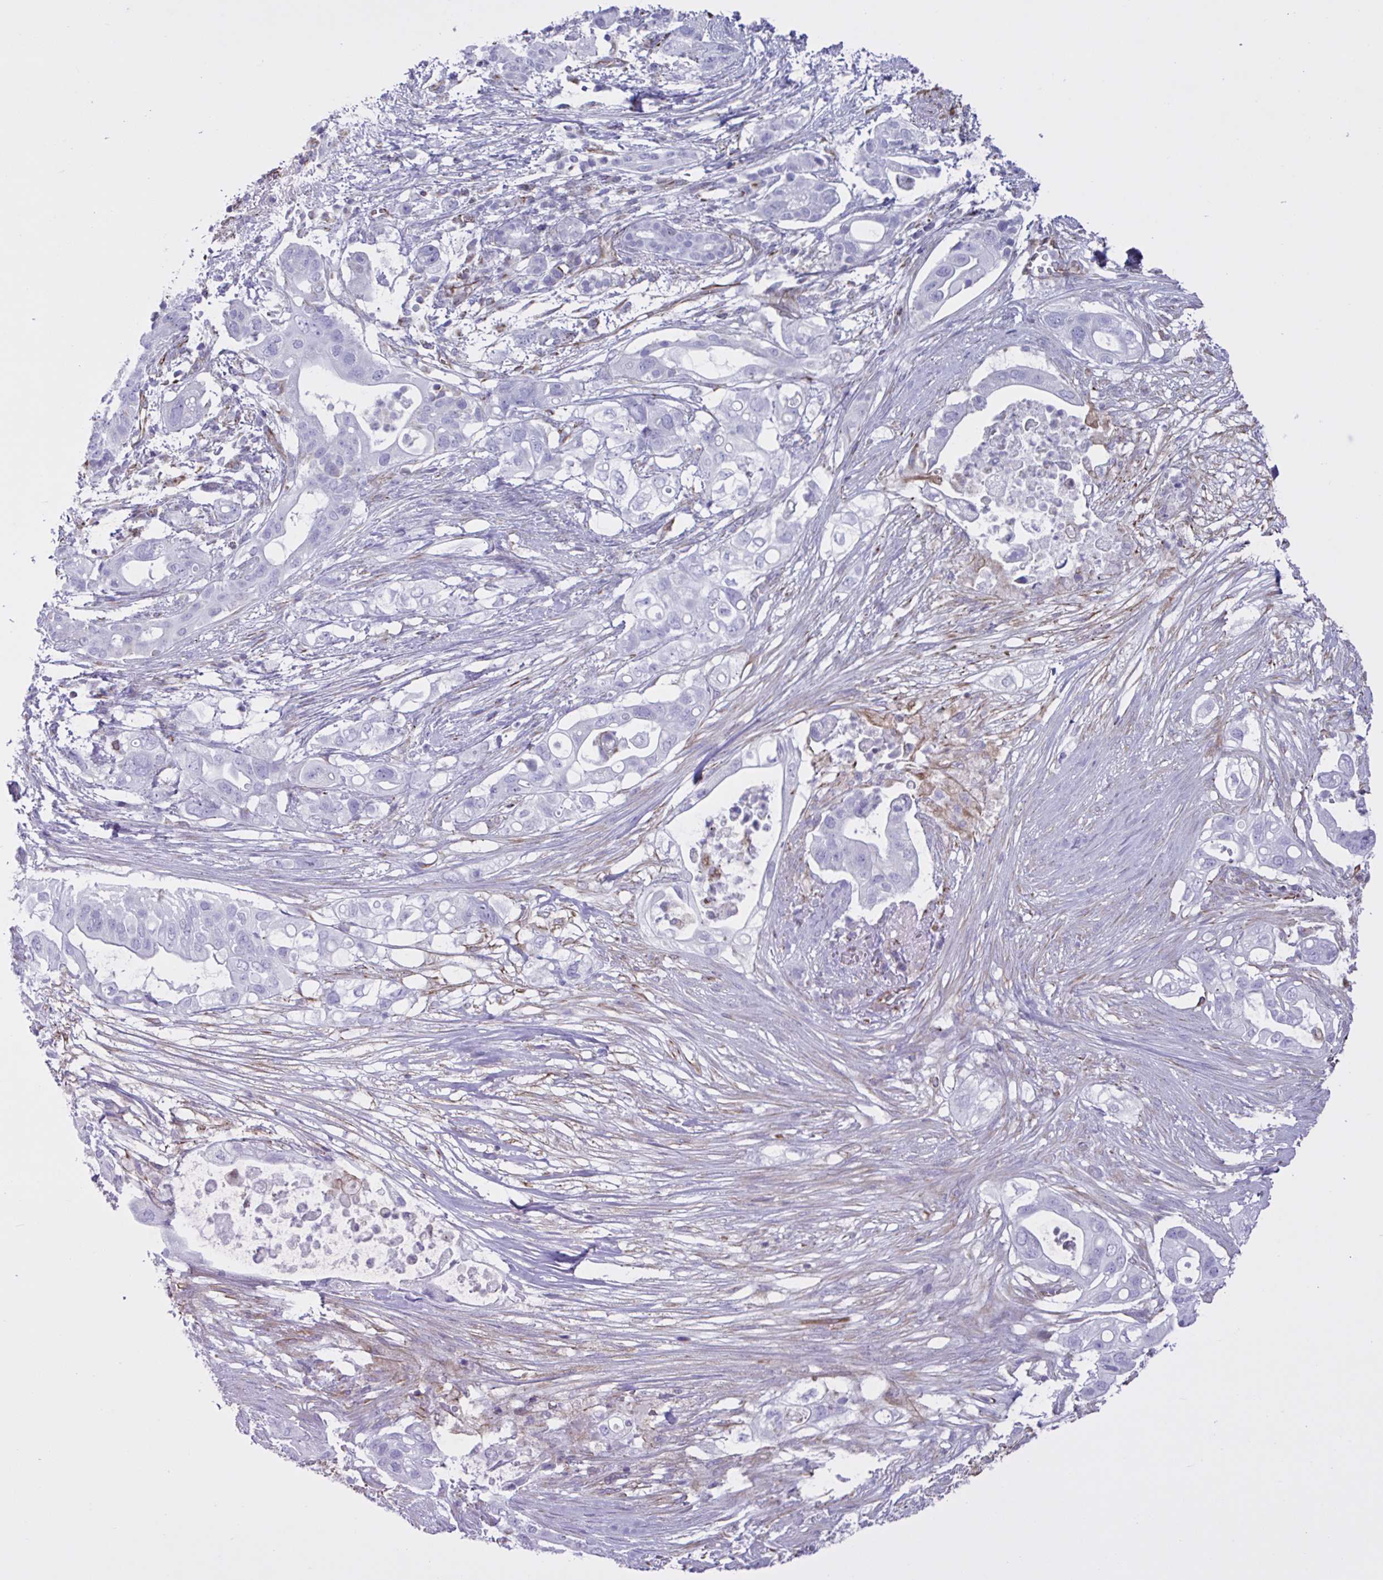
{"staining": {"intensity": "negative", "quantity": "none", "location": "none"}, "tissue": "pancreatic cancer", "cell_type": "Tumor cells", "image_type": "cancer", "snomed": [{"axis": "morphology", "description": "Adenocarcinoma, NOS"}, {"axis": "topography", "description": "Pancreas"}], "caption": "Human pancreatic adenocarcinoma stained for a protein using immunohistochemistry demonstrates no expression in tumor cells.", "gene": "TMEM86B", "patient": {"sex": "female", "age": 72}}